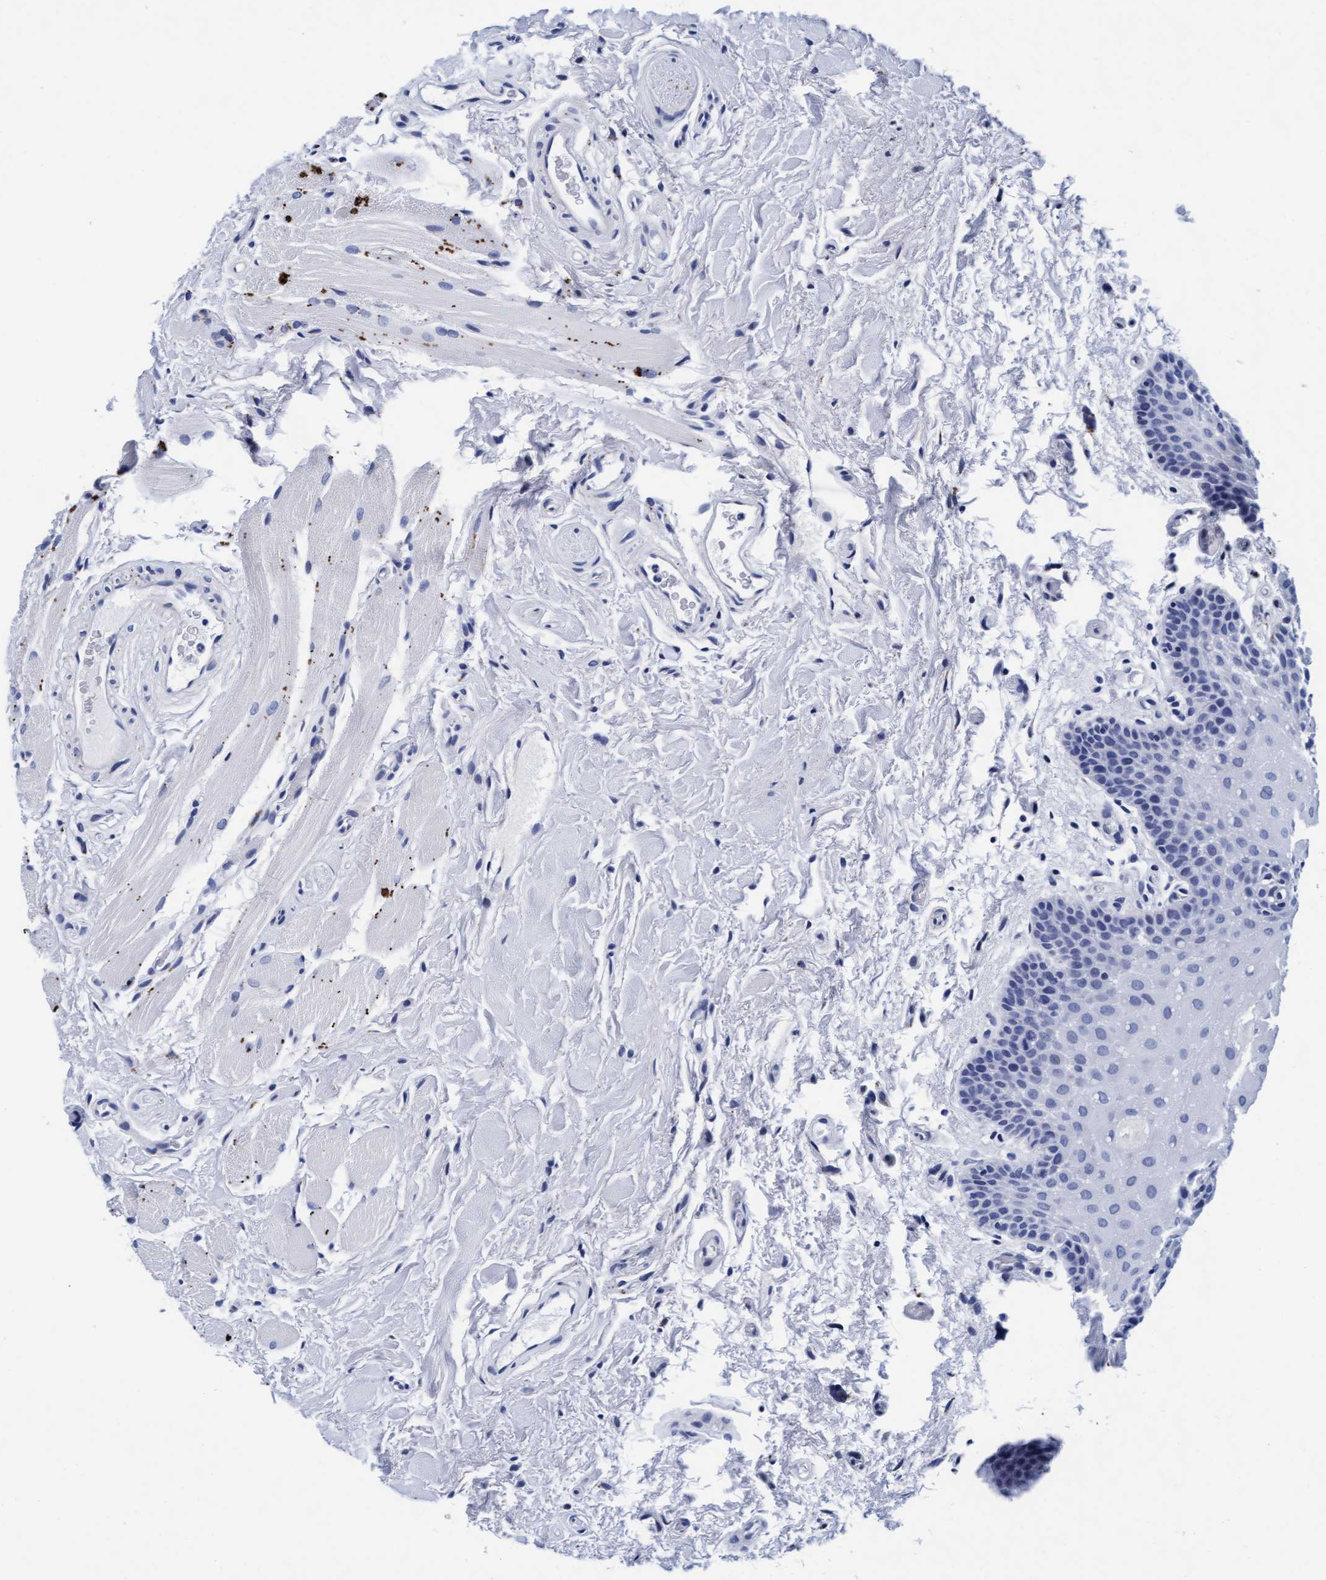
{"staining": {"intensity": "negative", "quantity": "none", "location": "none"}, "tissue": "oral mucosa", "cell_type": "Squamous epithelial cells", "image_type": "normal", "snomed": [{"axis": "morphology", "description": "Normal tissue, NOS"}, {"axis": "topography", "description": "Oral tissue"}], "caption": "IHC image of benign oral mucosa: human oral mucosa stained with DAB exhibits no significant protein positivity in squamous epithelial cells.", "gene": "ARSG", "patient": {"sex": "male", "age": 62}}